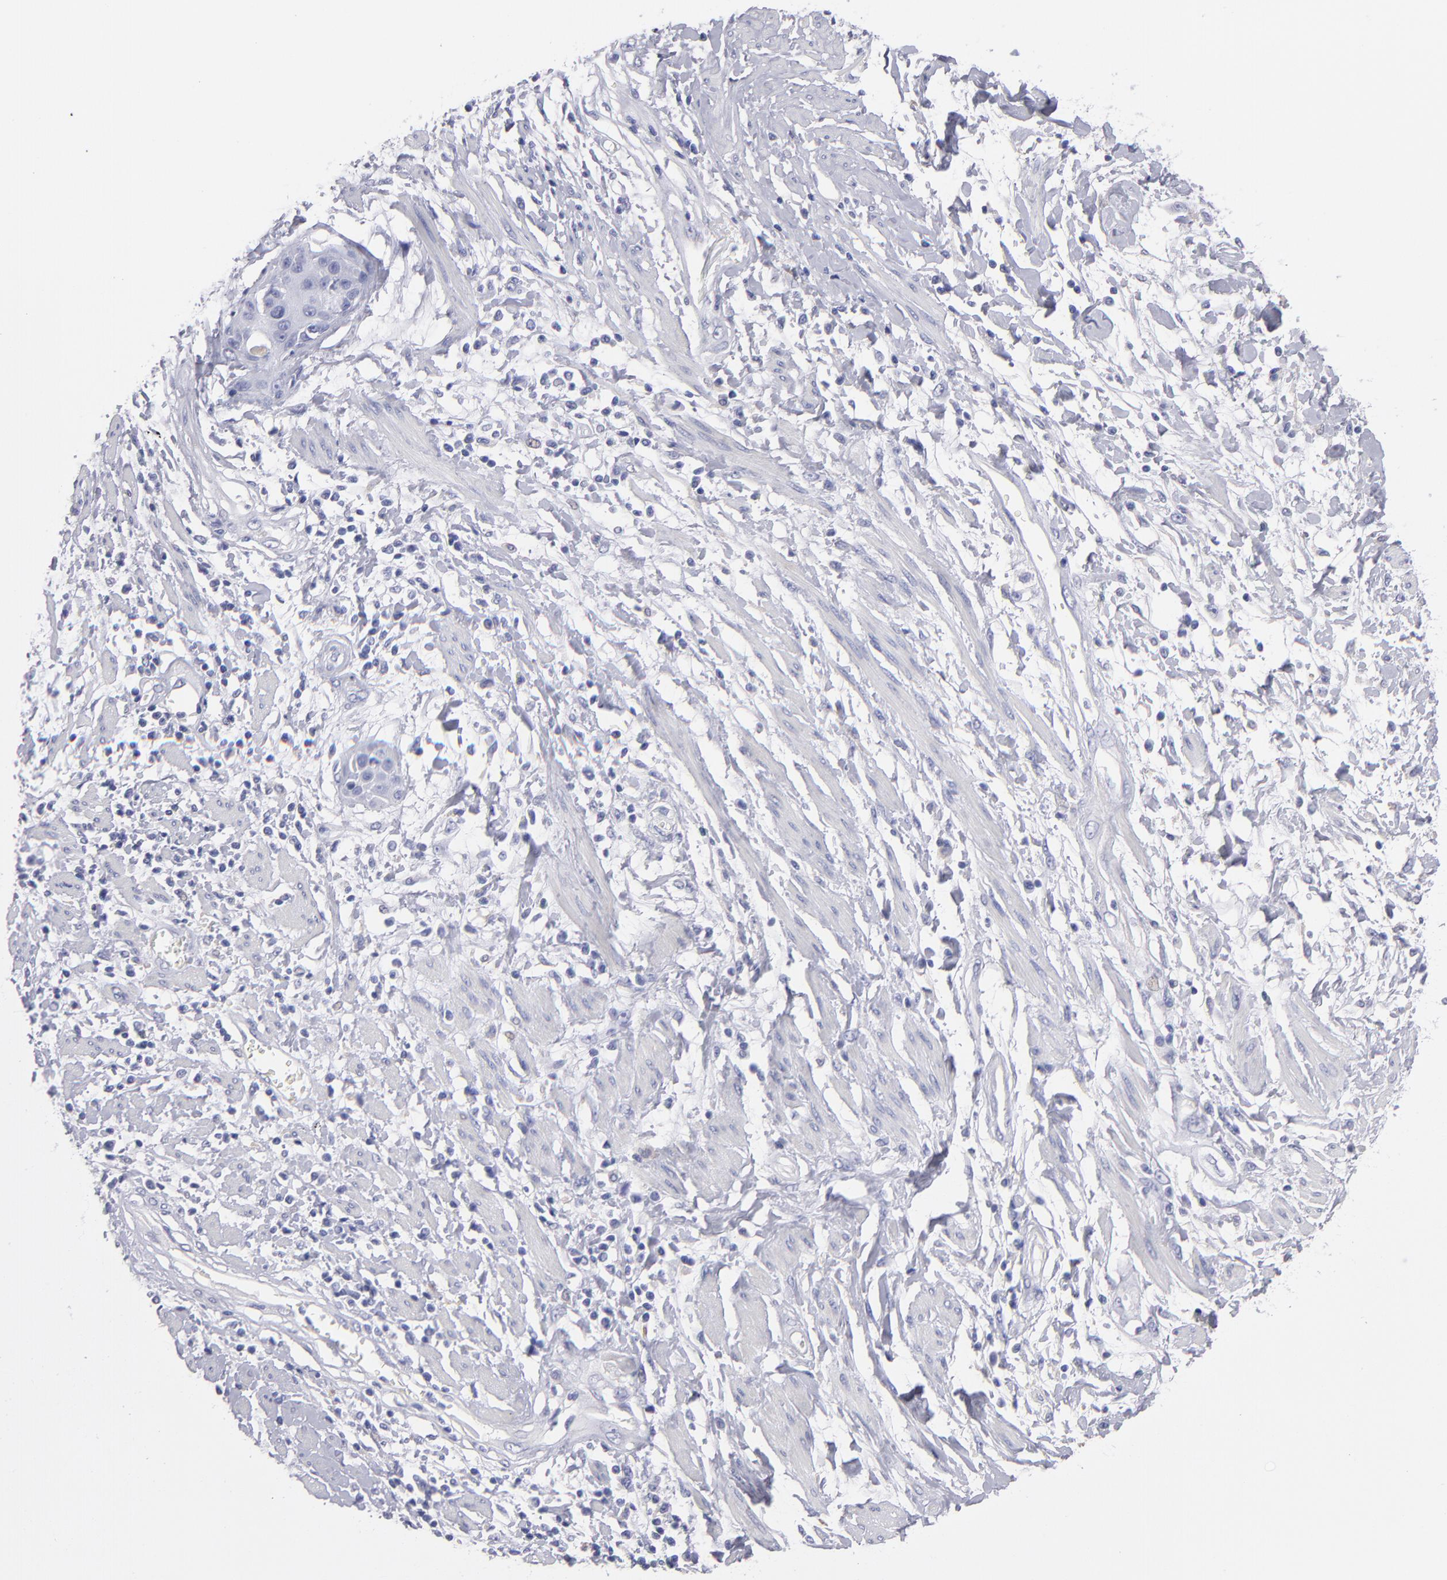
{"staining": {"intensity": "negative", "quantity": "none", "location": "none"}, "tissue": "cervical cancer", "cell_type": "Tumor cells", "image_type": "cancer", "snomed": [{"axis": "morphology", "description": "Squamous cell carcinoma, NOS"}, {"axis": "topography", "description": "Cervix"}], "caption": "A high-resolution histopathology image shows IHC staining of cervical cancer (squamous cell carcinoma), which displays no significant expression in tumor cells. (Stains: DAB (3,3'-diaminobenzidine) immunohistochemistry (IHC) with hematoxylin counter stain, Microscopy: brightfield microscopy at high magnification).", "gene": "MB", "patient": {"sex": "female", "age": 57}}